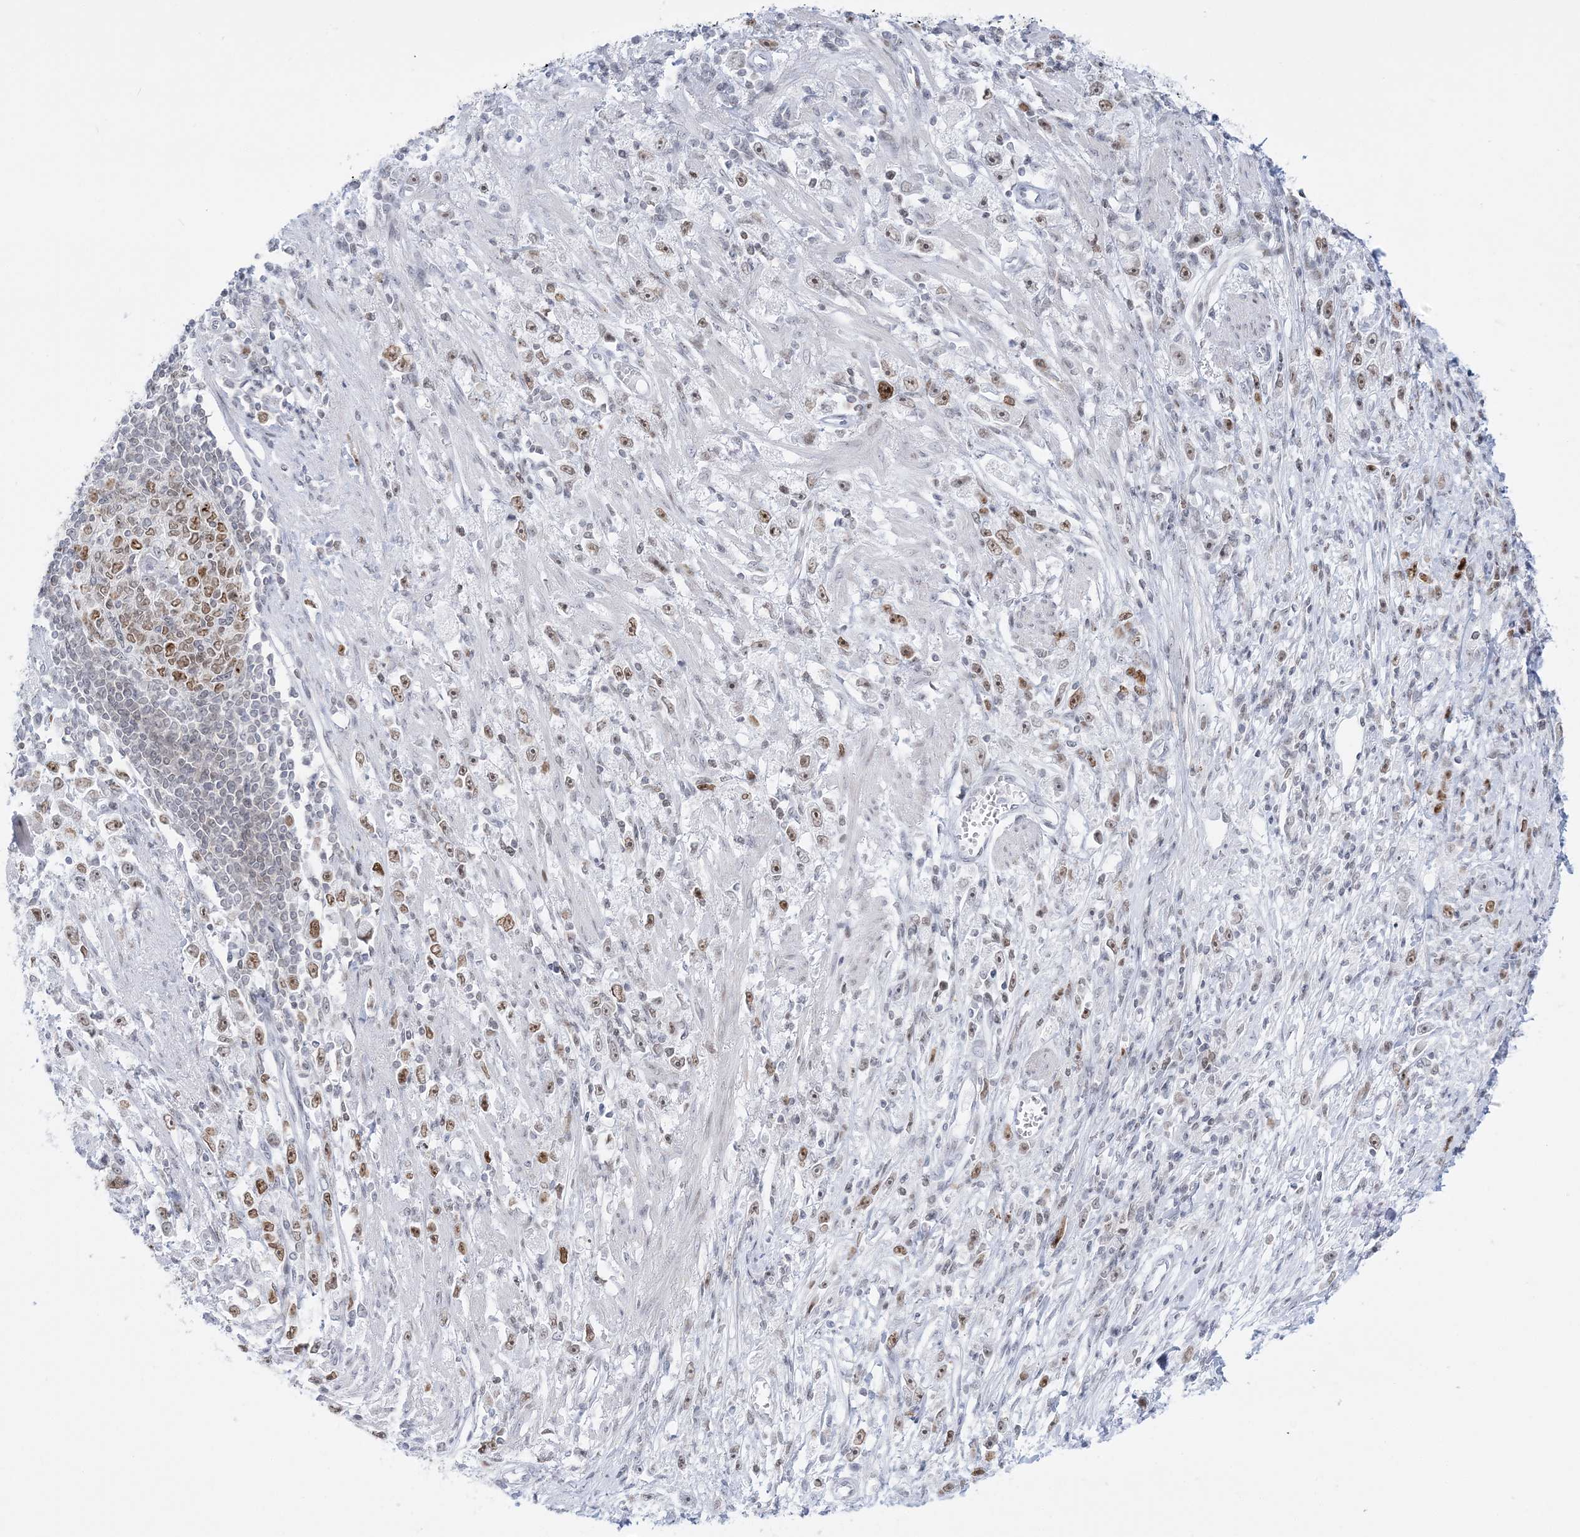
{"staining": {"intensity": "moderate", "quantity": ">75%", "location": "nuclear"}, "tissue": "stomach cancer", "cell_type": "Tumor cells", "image_type": "cancer", "snomed": [{"axis": "morphology", "description": "Adenocarcinoma, NOS"}, {"axis": "topography", "description": "Stomach"}], "caption": "Protein positivity by immunohistochemistry shows moderate nuclear staining in about >75% of tumor cells in stomach cancer (adenocarcinoma).", "gene": "DDX21", "patient": {"sex": "female", "age": 59}}